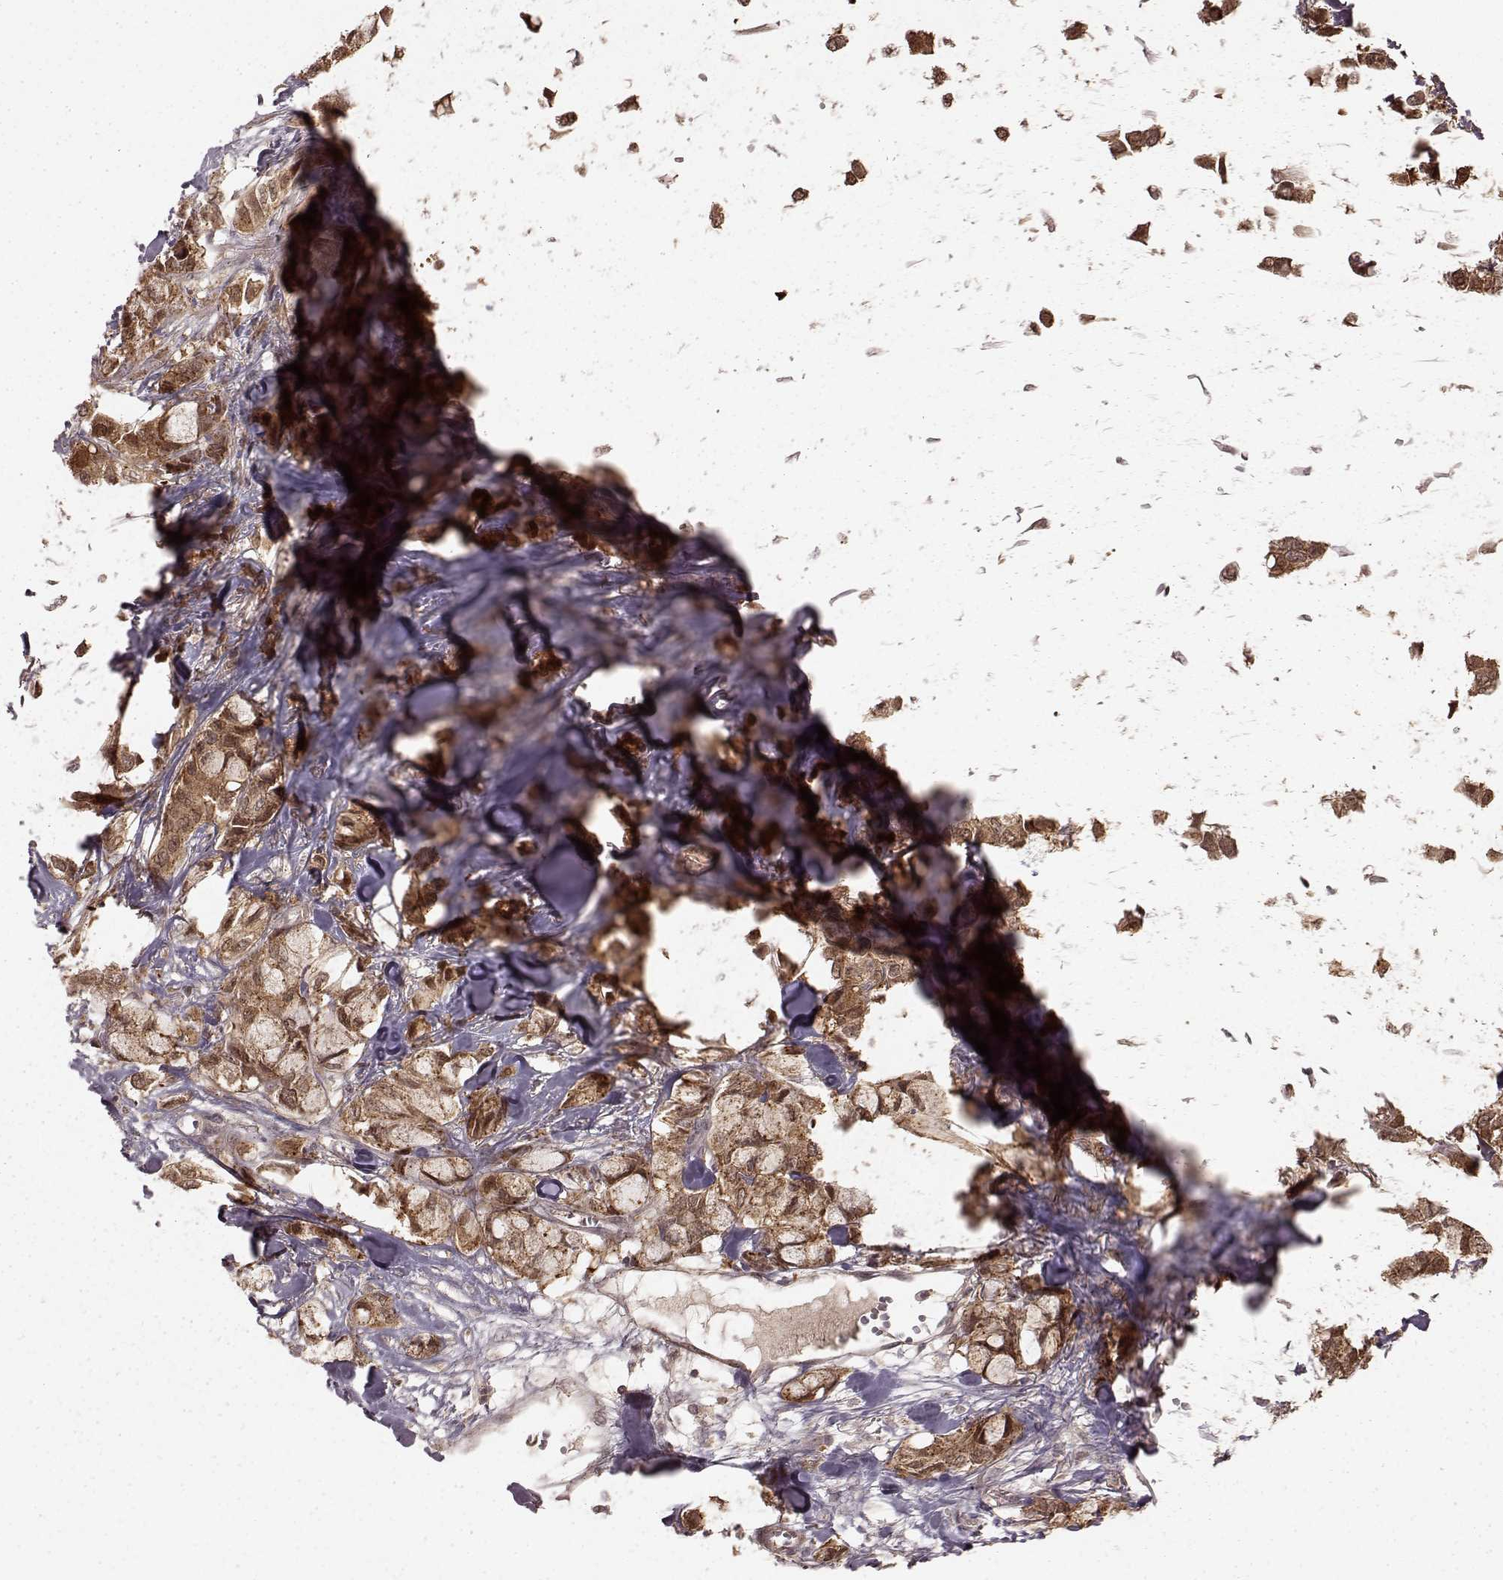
{"staining": {"intensity": "moderate", "quantity": ">75%", "location": "cytoplasmic/membranous,nuclear"}, "tissue": "breast cancer", "cell_type": "Tumor cells", "image_type": "cancer", "snomed": [{"axis": "morphology", "description": "Duct carcinoma"}, {"axis": "topography", "description": "Breast"}], "caption": "Human infiltrating ductal carcinoma (breast) stained with a protein marker displays moderate staining in tumor cells.", "gene": "GSS", "patient": {"sex": "female", "age": 85}}